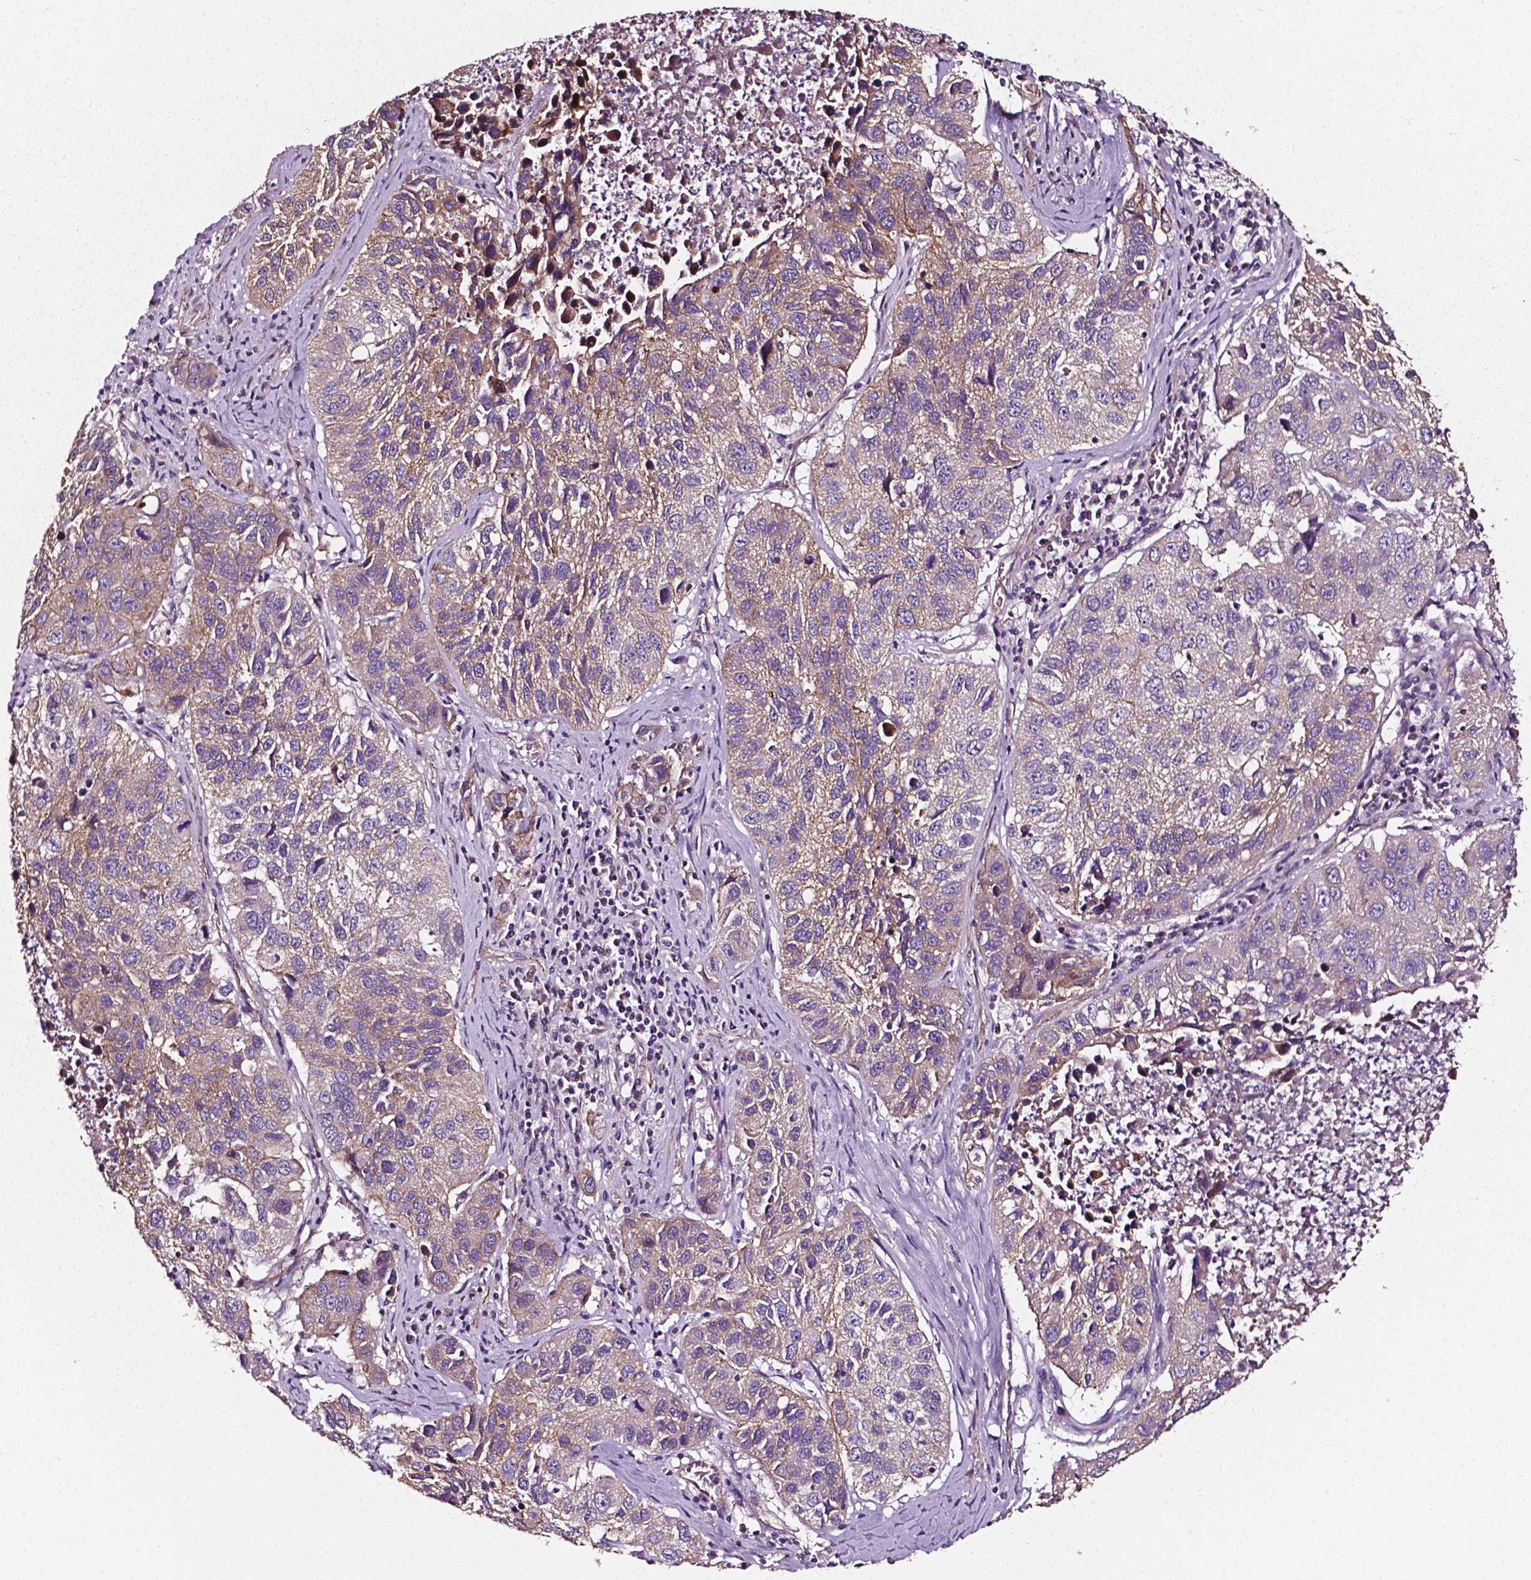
{"staining": {"intensity": "weak", "quantity": "25%-75%", "location": "cytoplasmic/membranous"}, "tissue": "lung cancer", "cell_type": "Tumor cells", "image_type": "cancer", "snomed": [{"axis": "morphology", "description": "Squamous cell carcinoma, NOS"}, {"axis": "topography", "description": "Lung"}], "caption": "An image showing weak cytoplasmic/membranous staining in about 25%-75% of tumor cells in lung cancer, as visualized by brown immunohistochemical staining.", "gene": "ATG16L1", "patient": {"sex": "female", "age": 61}}